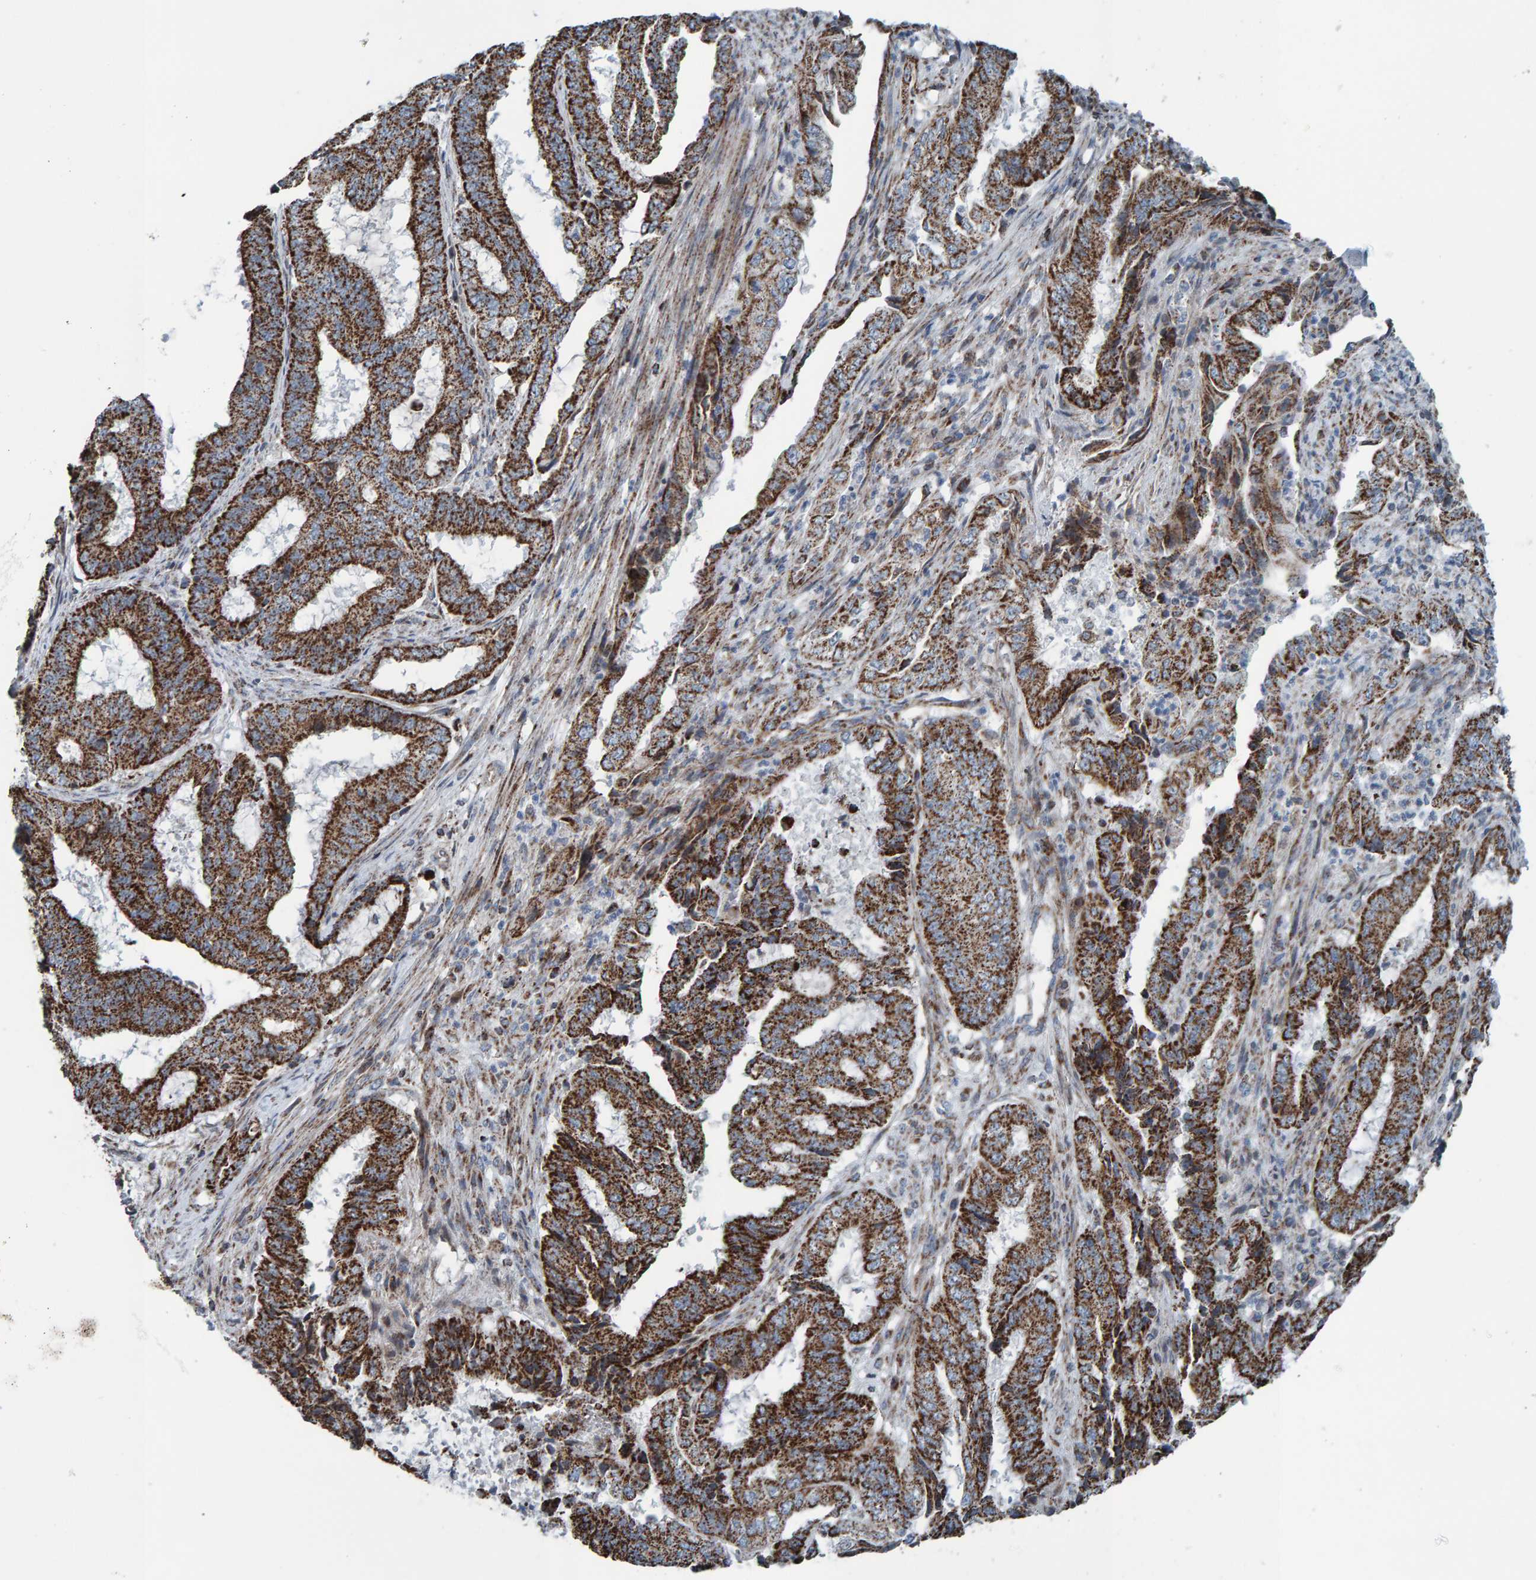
{"staining": {"intensity": "strong", "quantity": ">75%", "location": "cytoplasmic/membranous"}, "tissue": "endometrial cancer", "cell_type": "Tumor cells", "image_type": "cancer", "snomed": [{"axis": "morphology", "description": "Adenocarcinoma, NOS"}, {"axis": "topography", "description": "Endometrium"}], "caption": "Immunohistochemistry (IHC) of human endometrial cancer displays high levels of strong cytoplasmic/membranous positivity in about >75% of tumor cells. (DAB (3,3'-diaminobenzidine) IHC, brown staining for protein, blue staining for nuclei).", "gene": "ZNF48", "patient": {"sex": "female", "age": 51}}